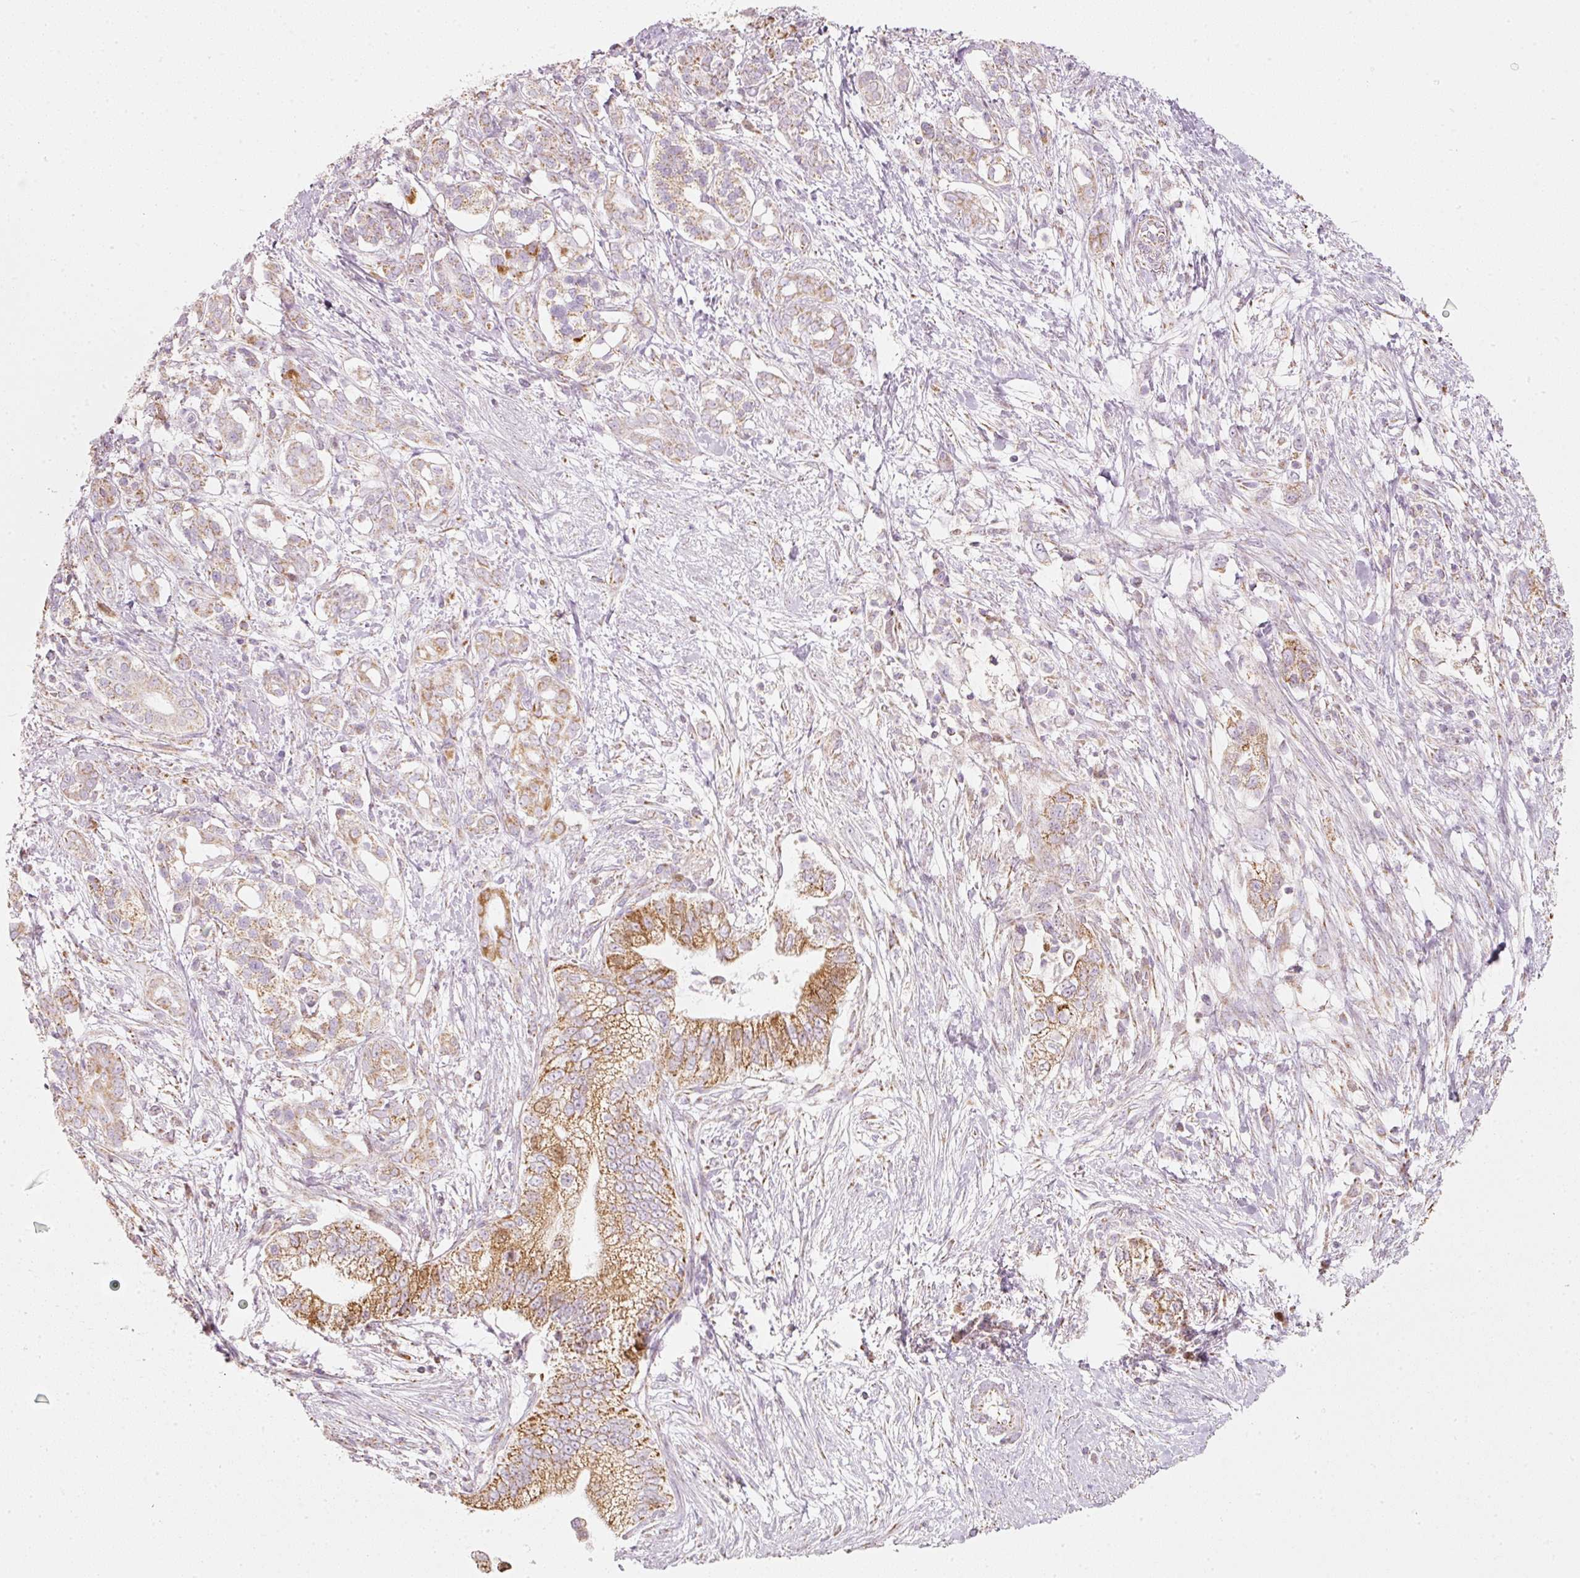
{"staining": {"intensity": "moderate", "quantity": "25%-75%", "location": "cytoplasmic/membranous,nuclear"}, "tissue": "pancreatic cancer", "cell_type": "Tumor cells", "image_type": "cancer", "snomed": [{"axis": "morphology", "description": "Adenocarcinoma, NOS"}, {"axis": "topography", "description": "Pancreas"}], "caption": "Protein expression by immunohistochemistry (IHC) exhibits moderate cytoplasmic/membranous and nuclear staining in about 25%-75% of tumor cells in pancreatic cancer (adenocarcinoma).", "gene": "DUT", "patient": {"sex": "male", "age": 70}}